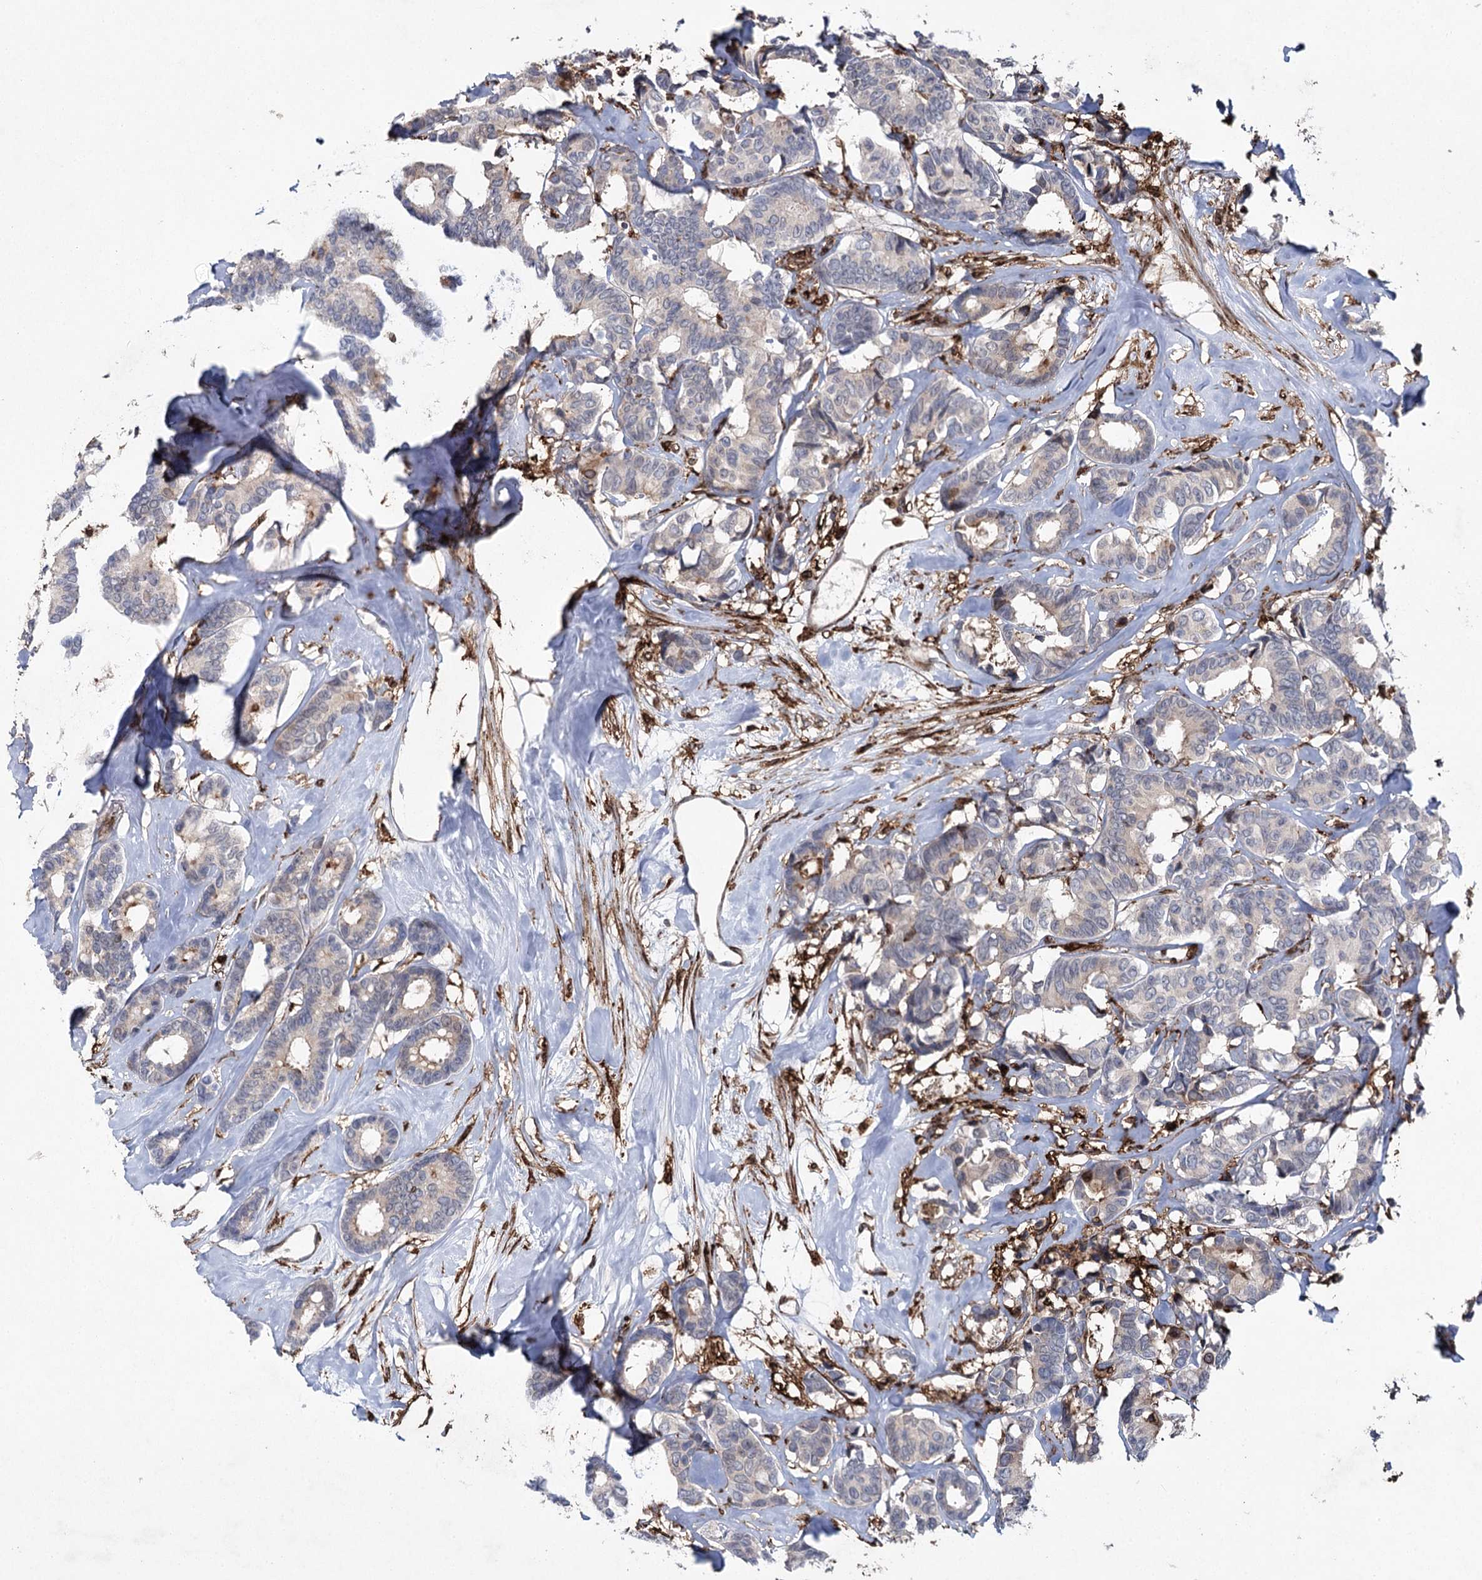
{"staining": {"intensity": "negative", "quantity": "none", "location": "none"}, "tissue": "breast cancer", "cell_type": "Tumor cells", "image_type": "cancer", "snomed": [{"axis": "morphology", "description": "Duct carcinoma"}, {"axis": "topography", "description": "Breast"}], "caption": "High power microscopy micrograph of an immunohistochemistry histopathology image of breast invasive ductal carcinoma, revealing no significant expression in tumor cells.", "gene": "DCUN1D4", "patient": {"sex": "female", "age": 87}}